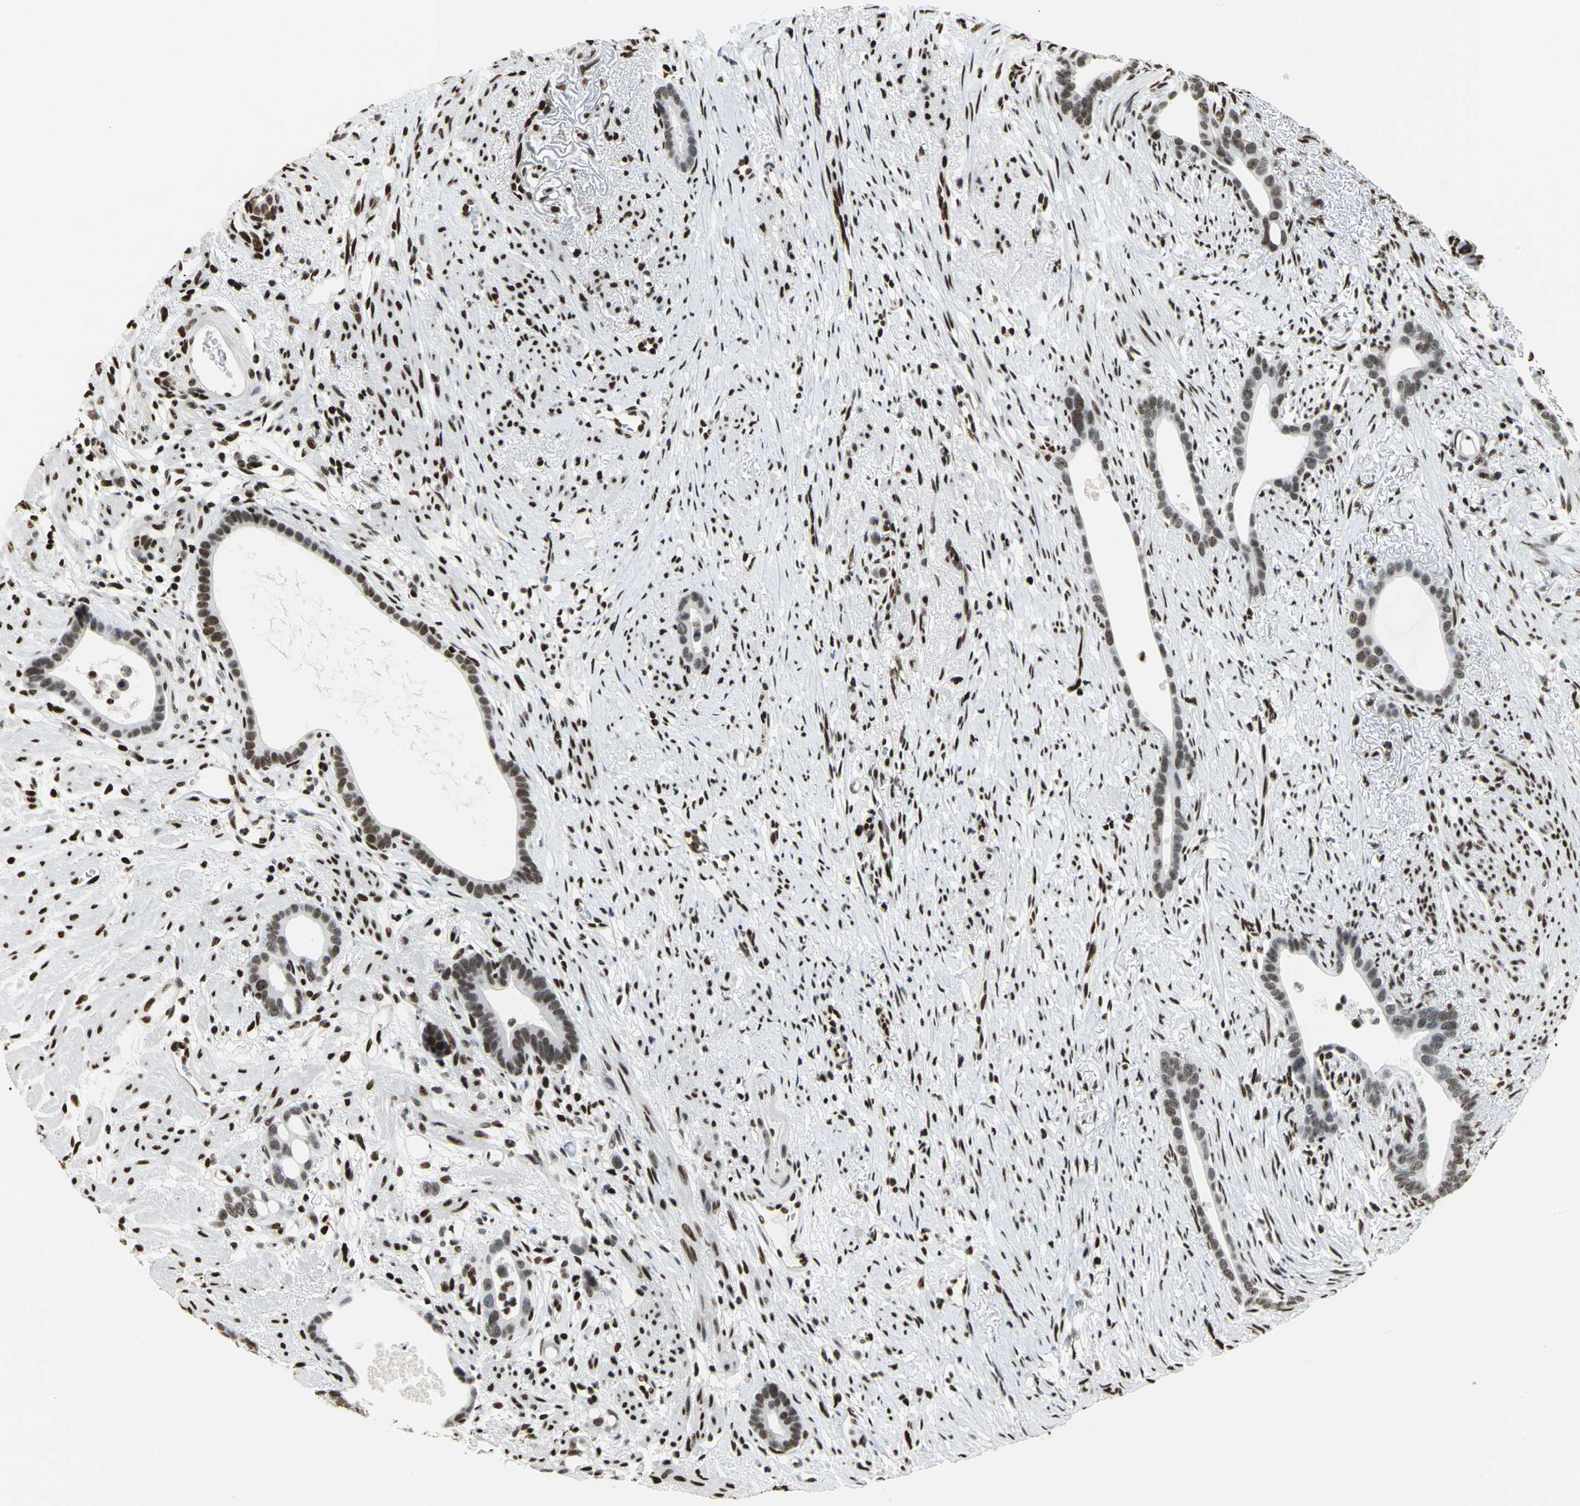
{"staining": {"intensity": "strong", "quantity": ">75%", "location": "nuclear"}, "tissue": "stomach cancer", "cell_type": "Tumor cells", "image_type": "cancer", "snomed": [{"axis": "morphology", "description": "Adenocarcinoma, NOS"}, {"axis": "topography", "description": "Stomach"}], "caption": "There is high levels of strong nuclear positivity in tumor cells of stomach cancer, as demonstrated by immunohistochemical staining (brown color).", "gene": "HMGB1", "patient": {"sex": "female", "age": 75}}